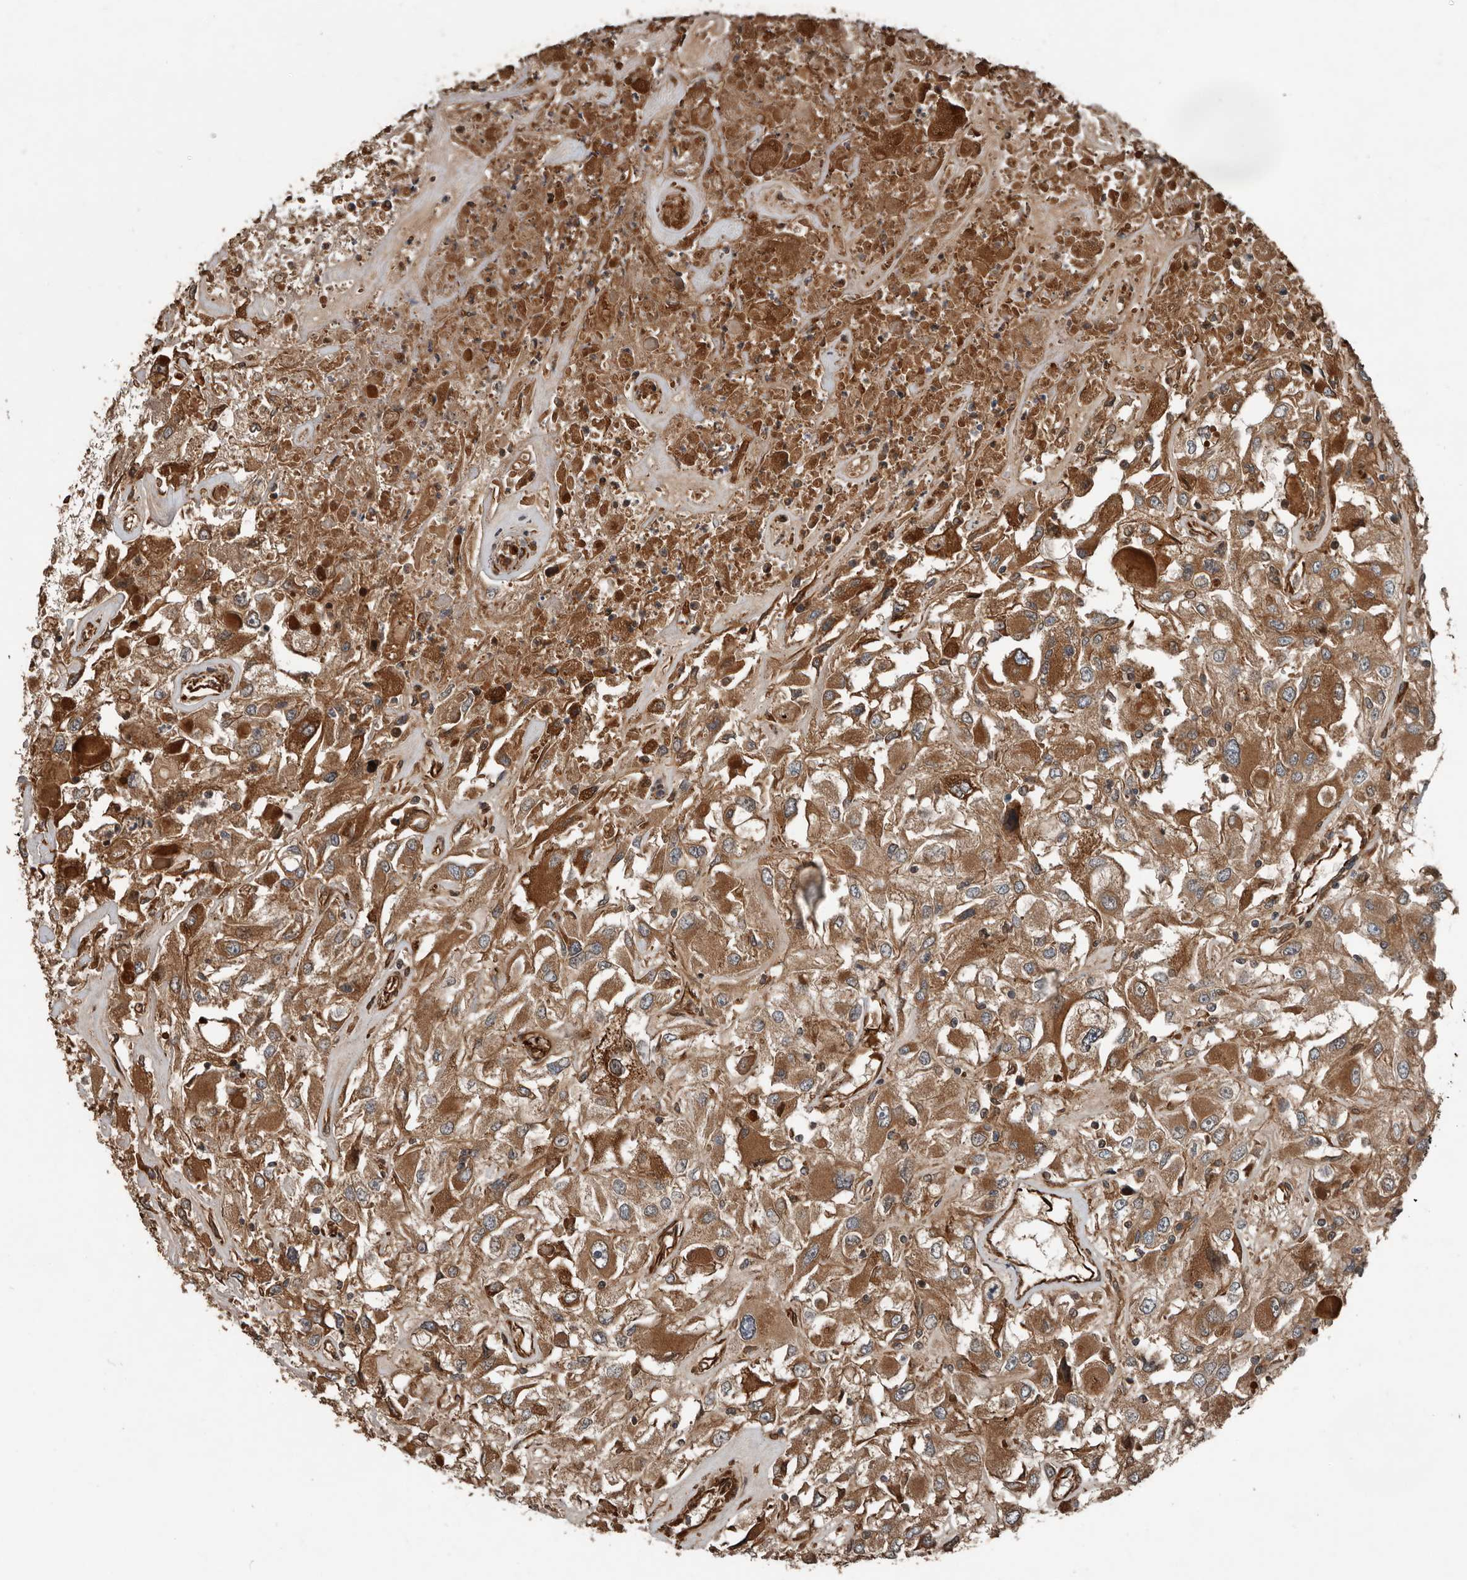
{"staining": {"intensity": "strong", "quantity": ">75%", "location": "cytoplasmic/membranous"}, "tissue": "renal cancer", "cell_type": "Tumor cells", "image_type": "cancer", "snomed": [{"axis": "morphology", "description": "Adenocarcinoma, NOS"}, {"axis": "topography", "description": "Kidney"}], "caption": "This histopathology image reveals immunohistochemistry staining of renal cancer, with high strong cytoplasmic/membranous staining in about >75% of tumor cells.", "gene": "YOD1", "patient": {"sex": "female", "age": 52}}